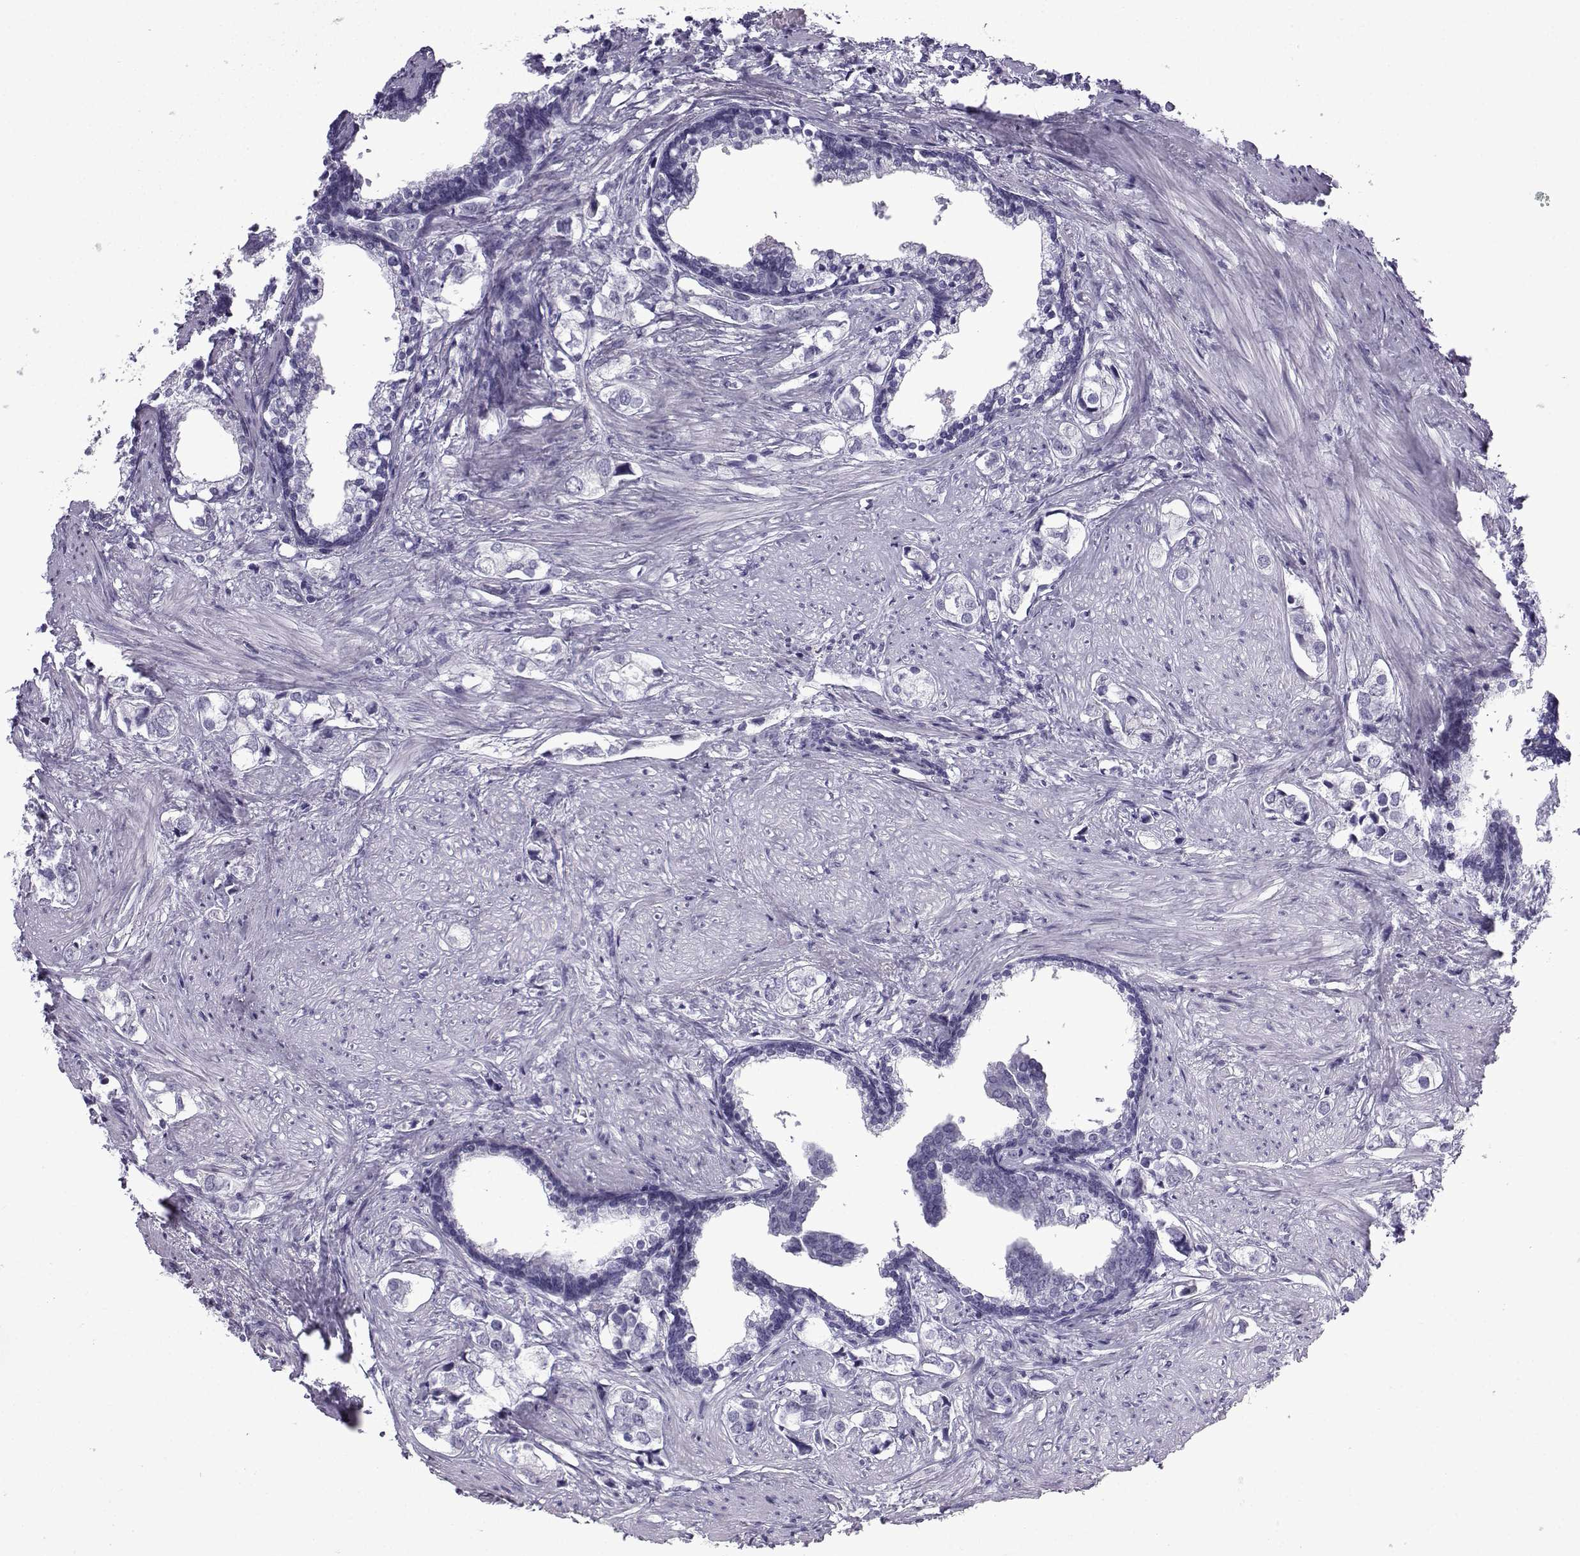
{"staining": {"intensity": "negative", "quantity": "none", "location": "none"}, "tissue": "prostate cancer", "cell_type": "Tumor cells", "image_type": "cancer", "snomed": [{"axis": "morphology", "description": "Adenocarcinoma, NOS"}, {"axis": "topography", "description": "Prostate and seminal vesicle, NOS"}], "caption": "Prostate adenocarcinoma stained for a protein using immunohistochemistry reveals no positivity tumor cells.", "gene": "CFAP53", "patient": {"sex": "male", "age": 63}}